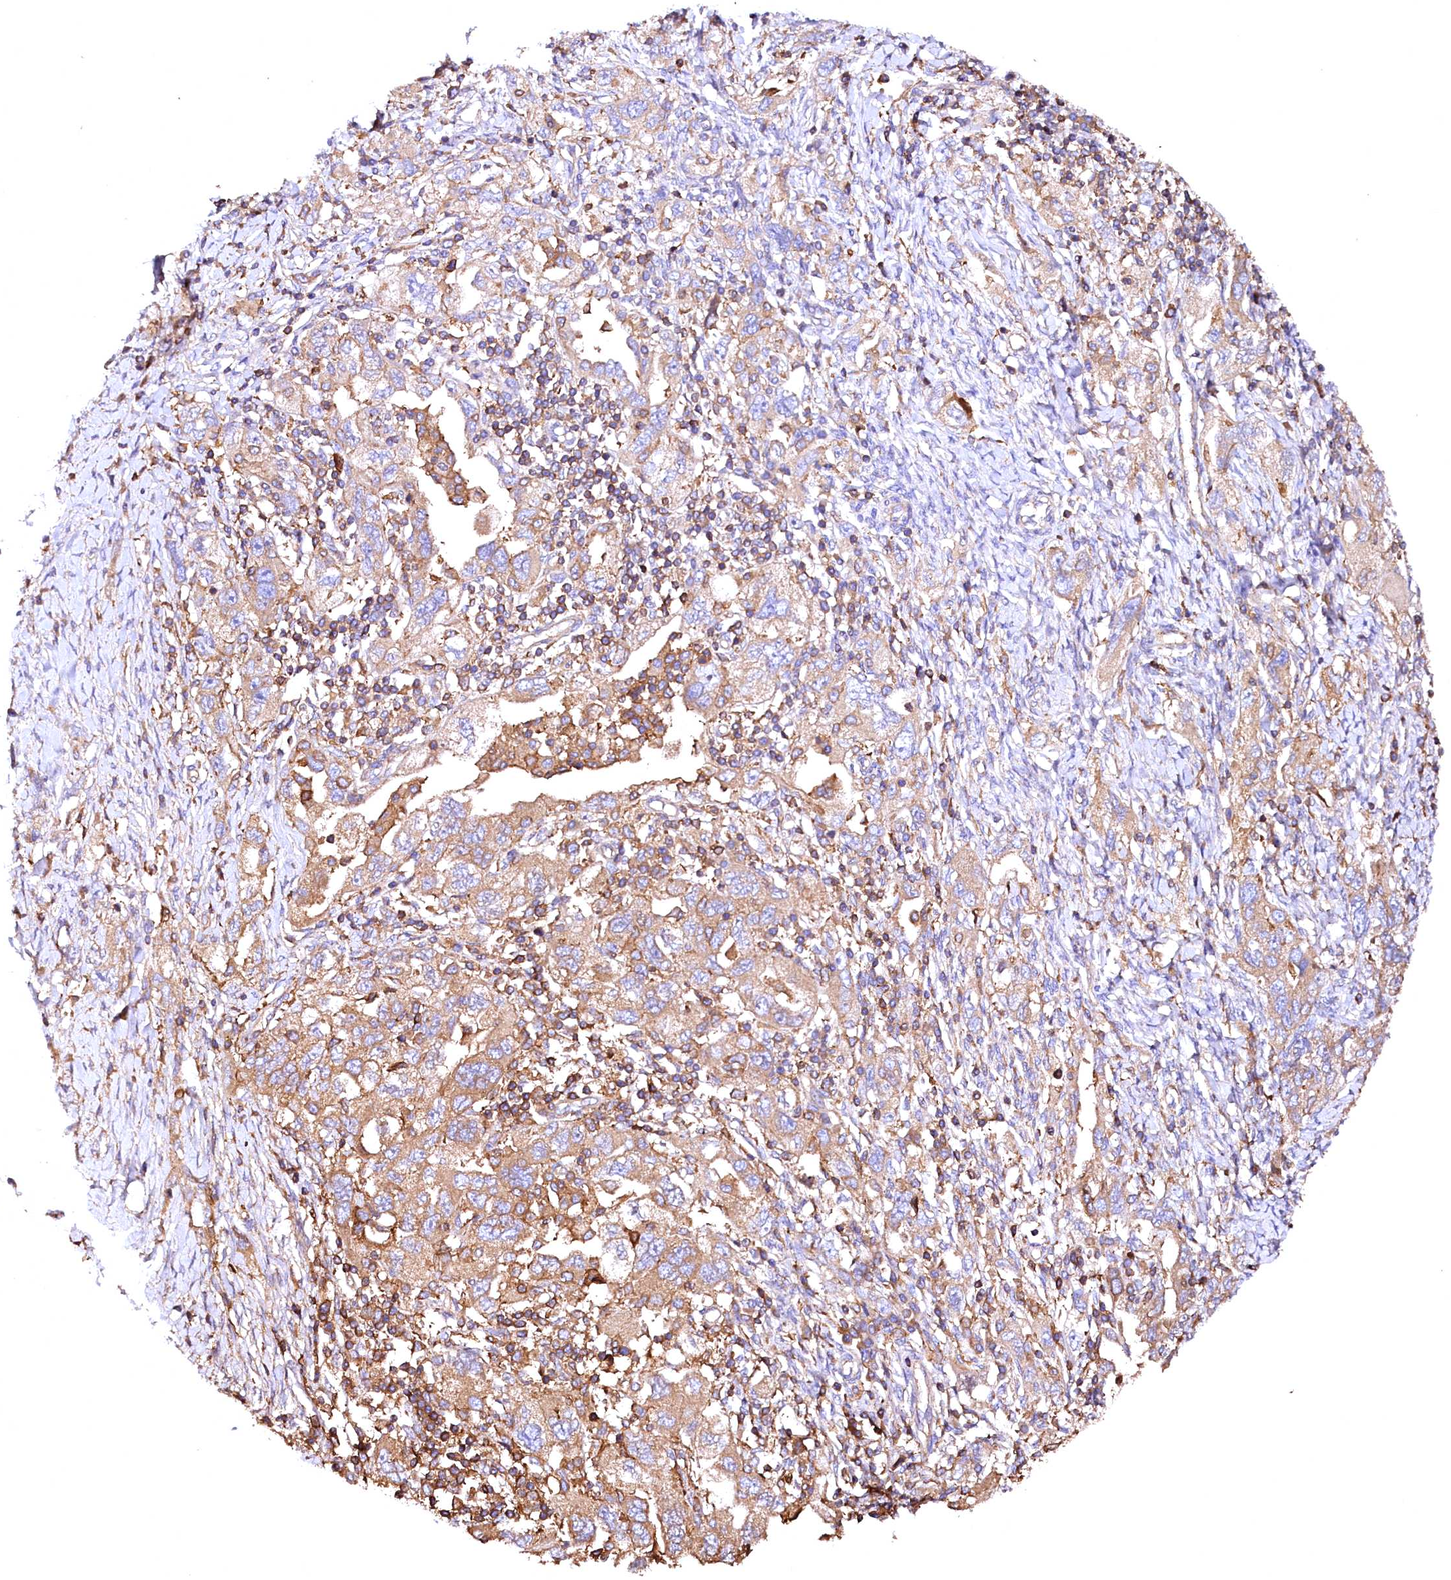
{"staining": {"intensity": "moderate", "quantity": "<25%", "location": "cytoplasmic/membranous"}, "tissue": "ovarian cancer", "cell_type": "Tumor cells", "image_type": "cancer", "snomed": [{"axis": "morphology", "description": "Carcinoma, NOS"}, {"axis": "morphology", "description": "Cystadenocarcinoma, serous, NOS"}, {"axis": "topography", "description": "Ovary"}], "caption": "Ovarian cancer stained with a protein marker demonstrates moderate staining in tumor cells.", "gene": "RARS2", "patient": {"sex": "female", "age": 69}}